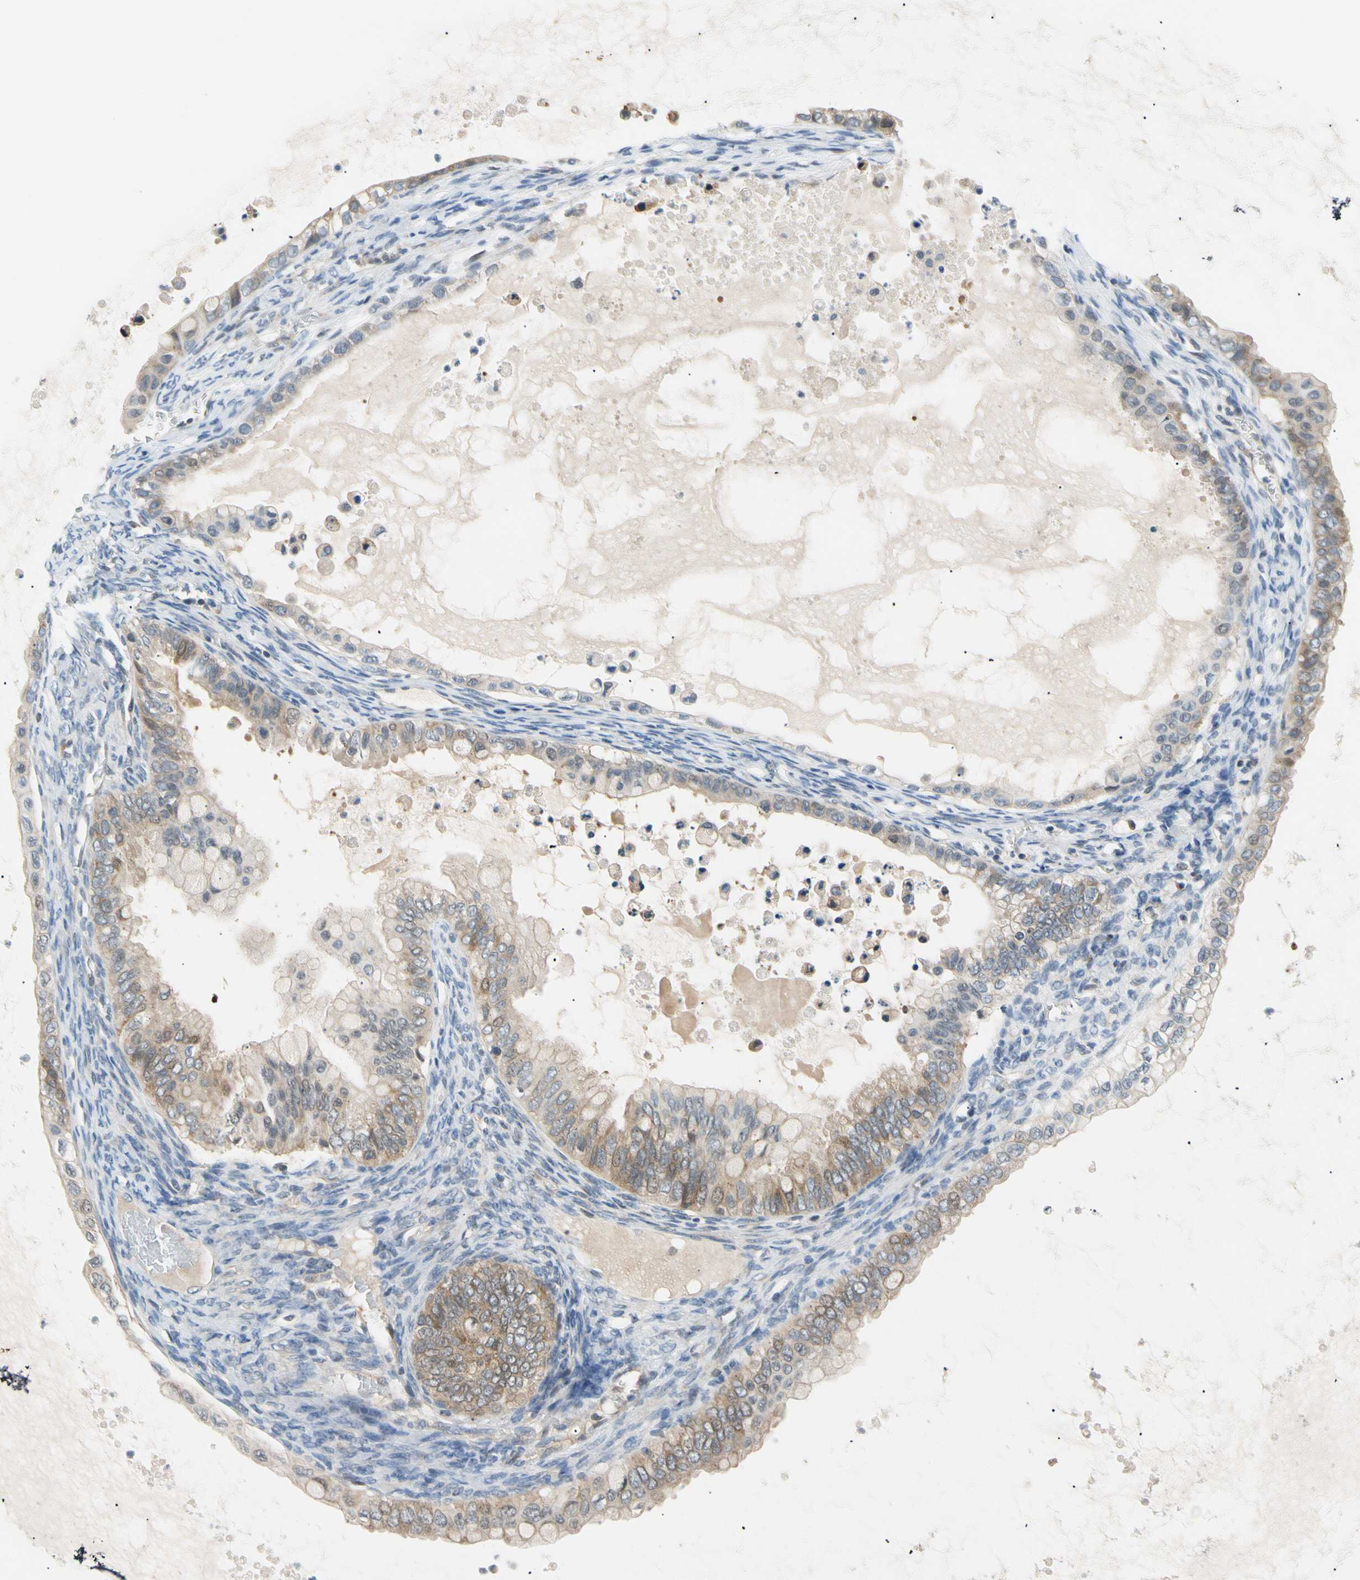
{"staining": {"intensity": "weak", "quantity": ">75%", "location": "cytoplasmic/membranous"}, "tissue": "ovarian cancer", "cell_type": "Tumor cells", "image_type": "cancer", "snomed": [{"axis": "morphology", "description": "Cystadenocarcinoma, mucinous, NOS"}, {"axis": "topography", "description": "Ovary"}], "caption": "DAB (3,3'-diaminobenzidine) immunohistochemical staining of ovarian cancer (mucinous cystadenocarcinoma) demonstrates weak cytoplasmic/membranous protein staining in about >75% of tumor cells.", "gene": "SEC23B", "patient": {"sex": "female", "age": 80}}